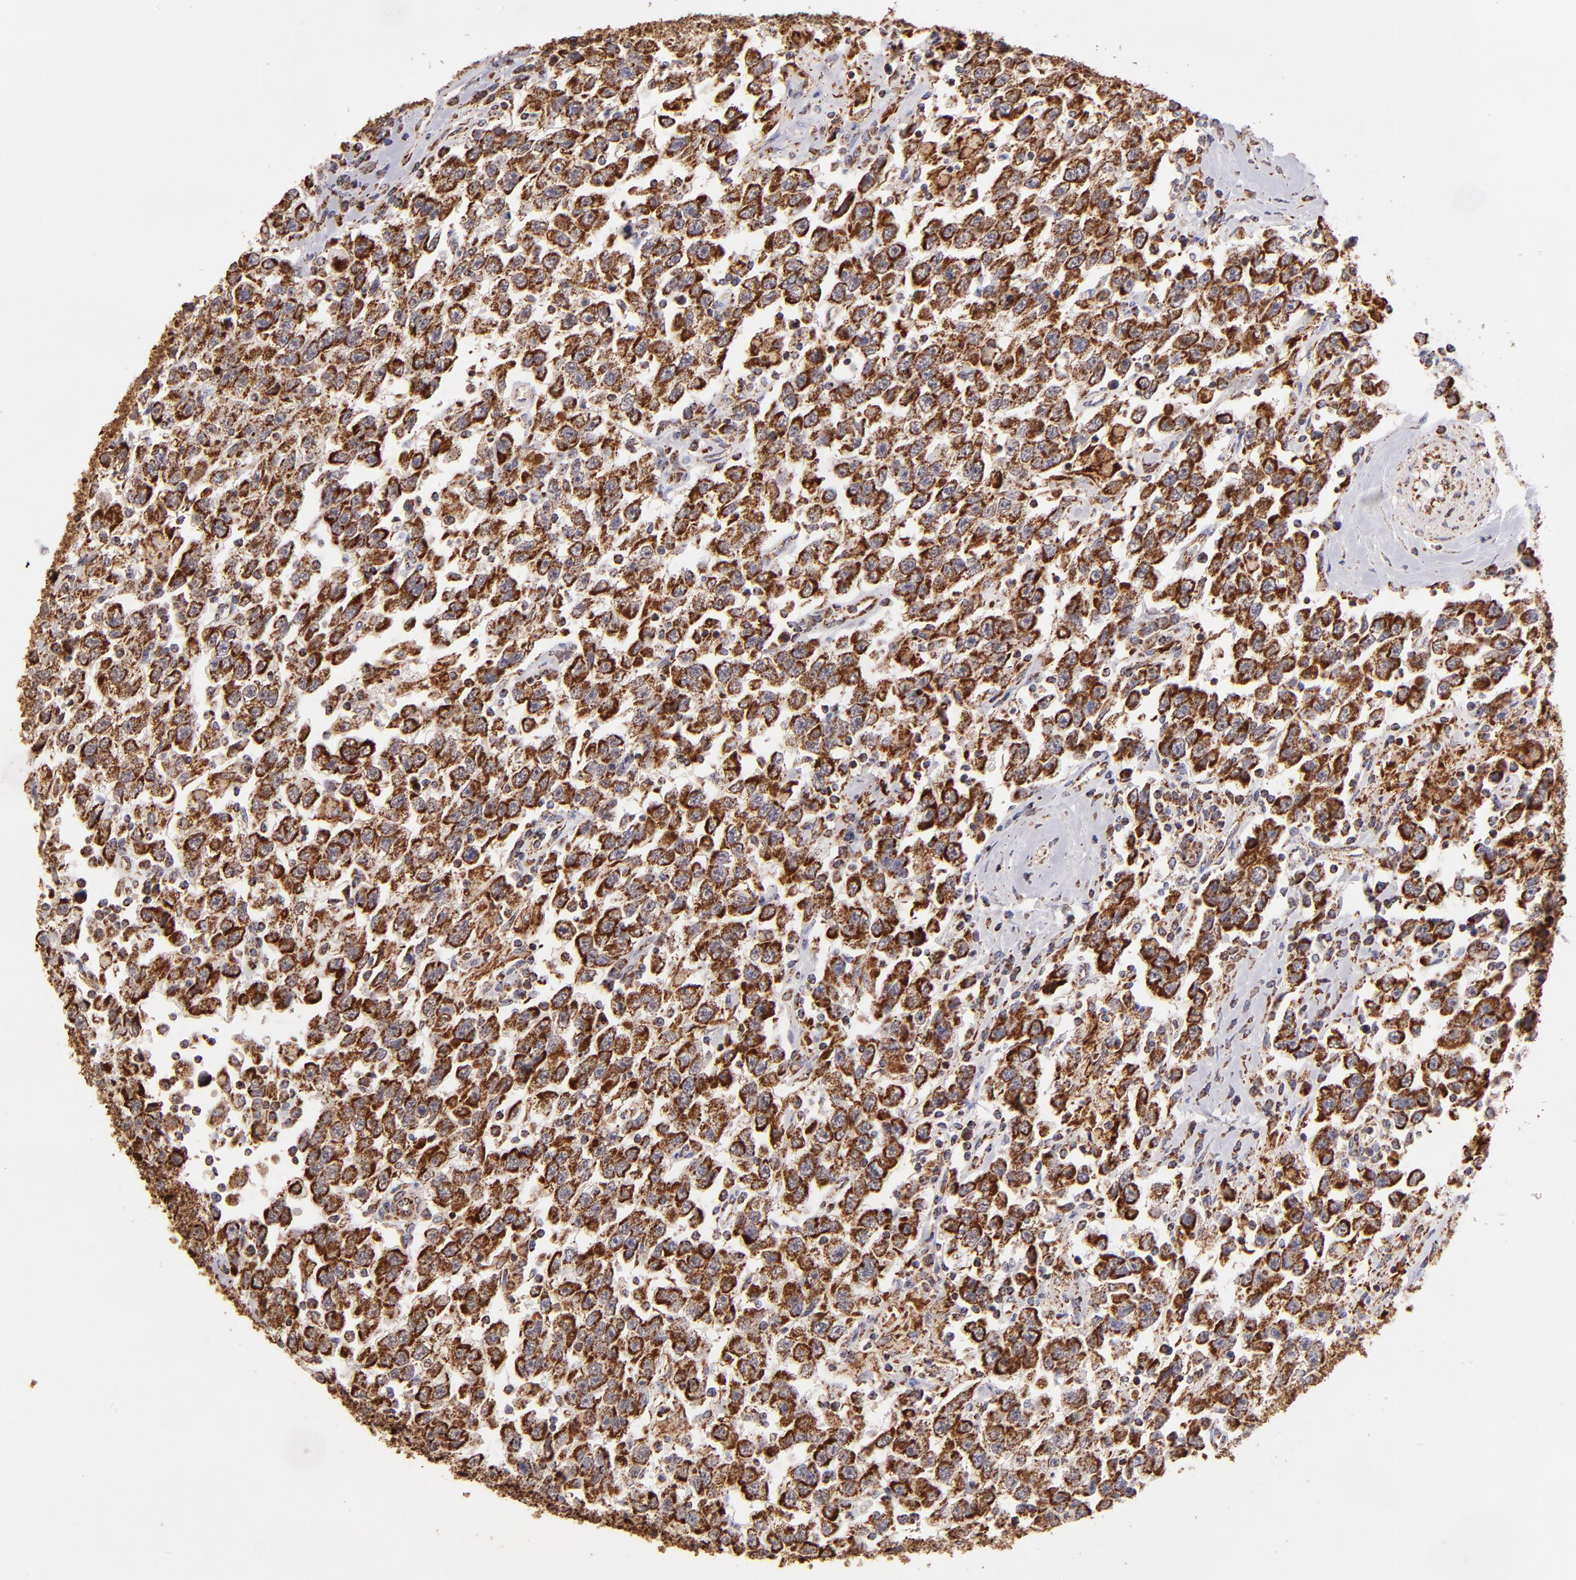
{"staining": {"intensity": "strong", "quantity": ">75%", "location": "cytoplasmic/membranous"}, "tissue": "testis cancer", "cell_type": "Tumor cells", "image_type": "cancer", "snomed": [{"axis": "morphology", "description": "Seminoma, NOS"}, {"axis": "topography", "description": "Testis"}], "caption": "Testis cancer stained with a protein marker displays strong staining in tumor cells.", "gene": "DLST", "patient": {"sex": "male", "age": 41}}